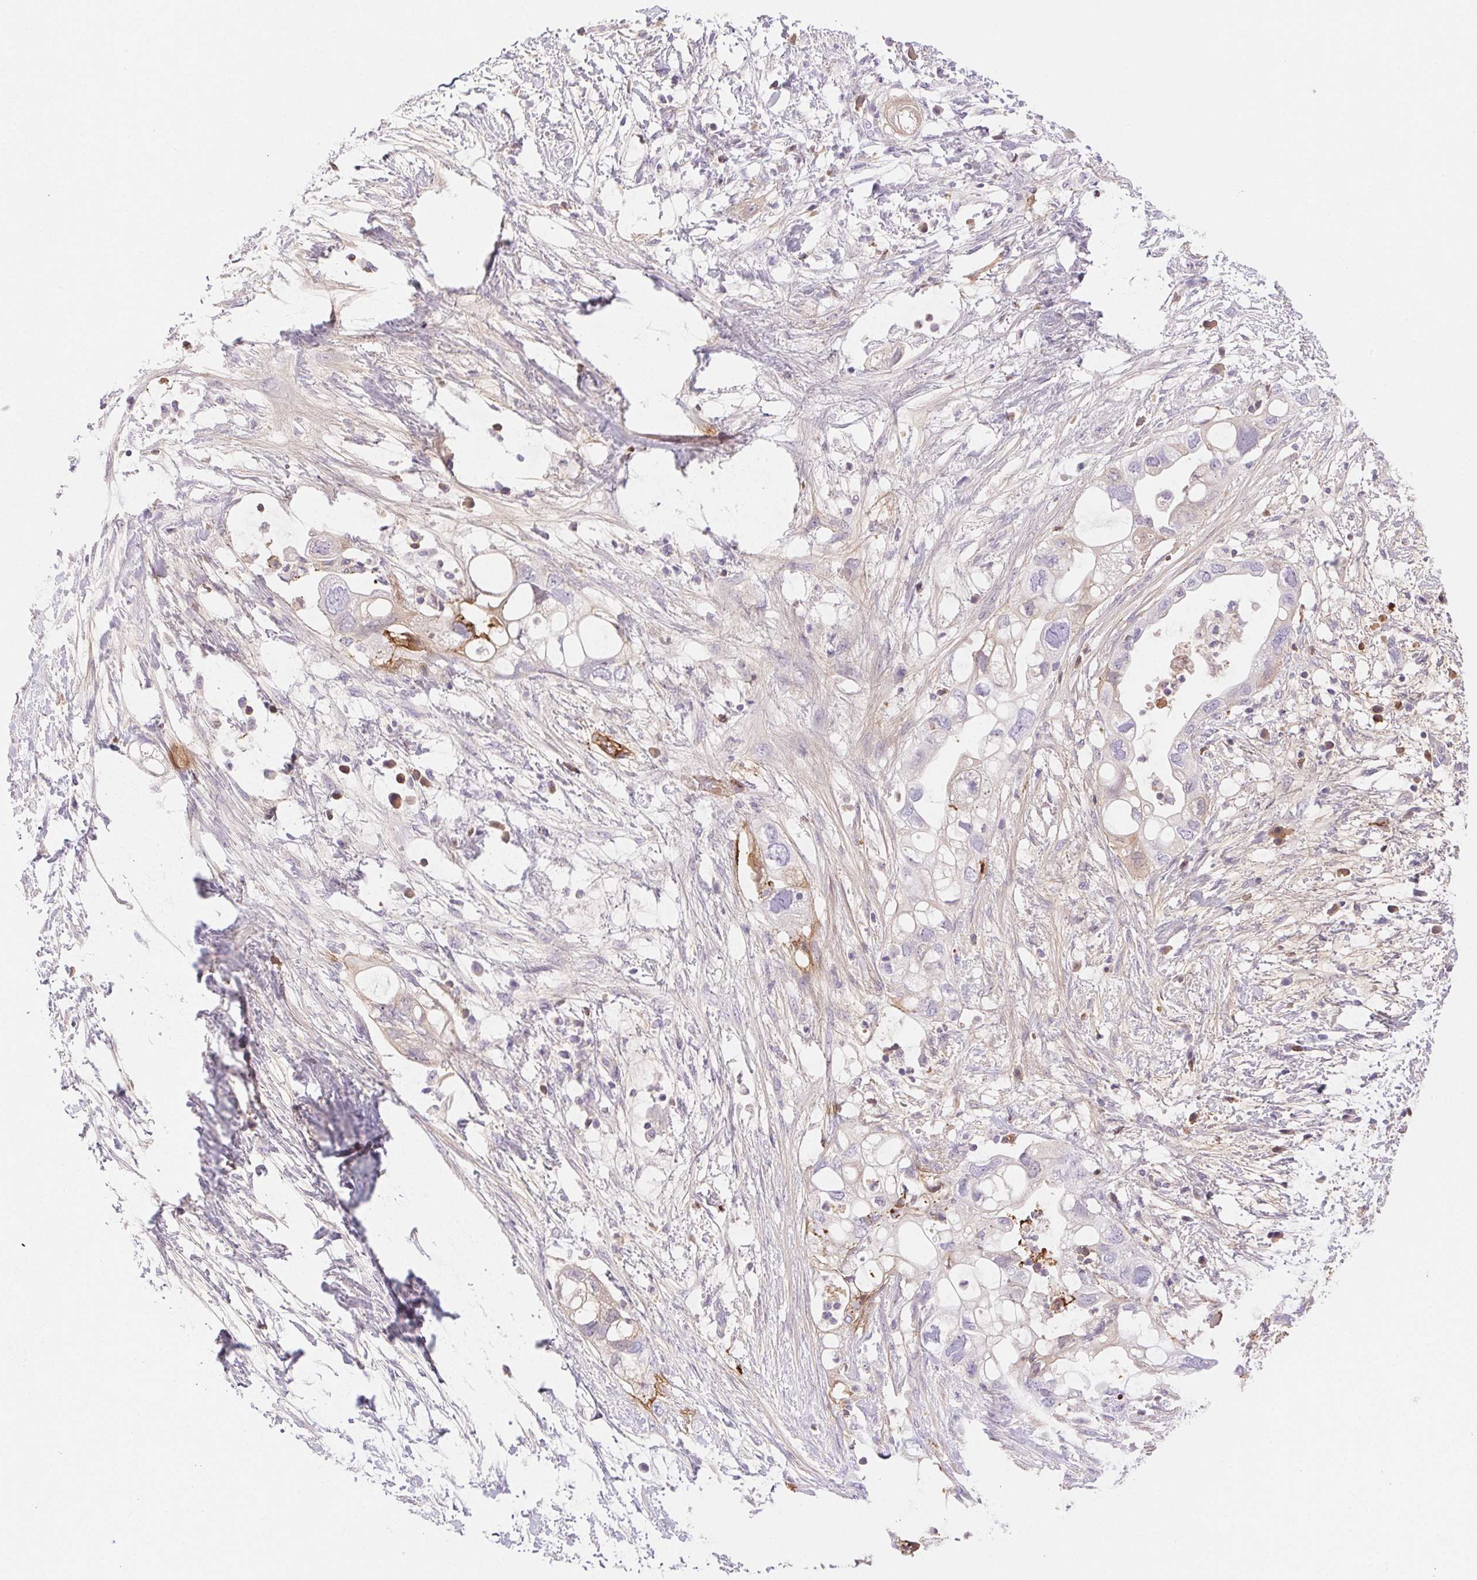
{"staining": {"intensity": "negative", "quantity": "none", "location": "none"}, "tissue": "pancreatic cancer", "cell_type": "Tumor cells", "image_type": "cancer", "snomed": [{"axis": "morphology", "description": "Adenocarcinoma, NOS"}, {"axis": "topography", "description": "Pancreas"}], "caption": "Immunohistochemical staining of human pancreatic cancer exhibits no significant staining in tumor cells.", "gene": "FGA", "patient": {"sex": "female", "age": 72}}